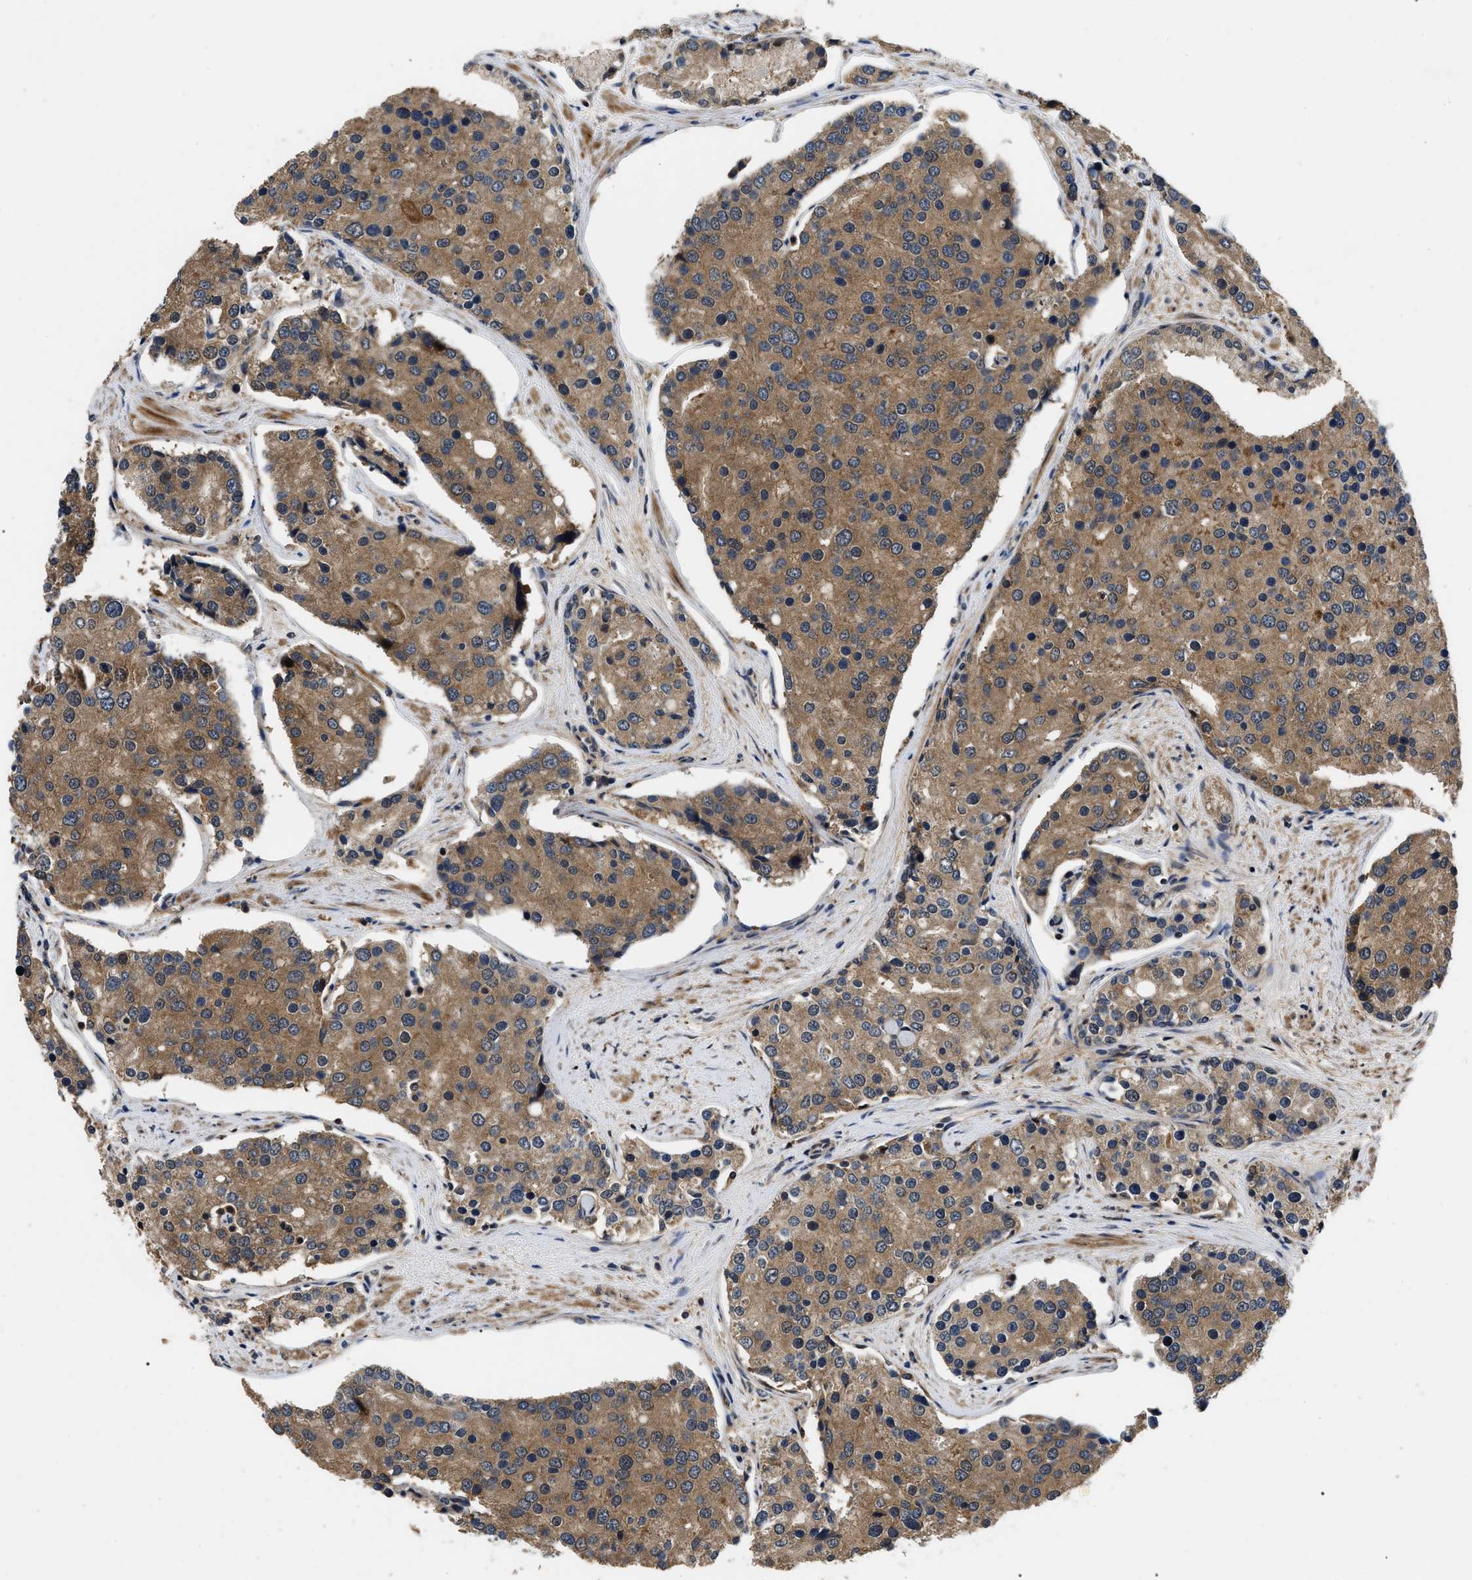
{"staining": {"intensity": "moderate", "quantity": ">75%", "location": "cytoplasmic/membranous"}, "tissue": "prostate cancer", "cell_type": "Tumor cells", "image_type": "cancer", "snomed": [{"axis": "morphology", "description": "Adenocarcinoma, High grade"}, {"axis": "topography", "description": "Prostate"}], "caption": "Moderate cytoplasmic/membranous protein expression is seen in about >75% of tumor cells in prostate high-grade adenocarcinoma.", "gene": "PPWD1", "patient": {"sex": "male", "age": 50}}